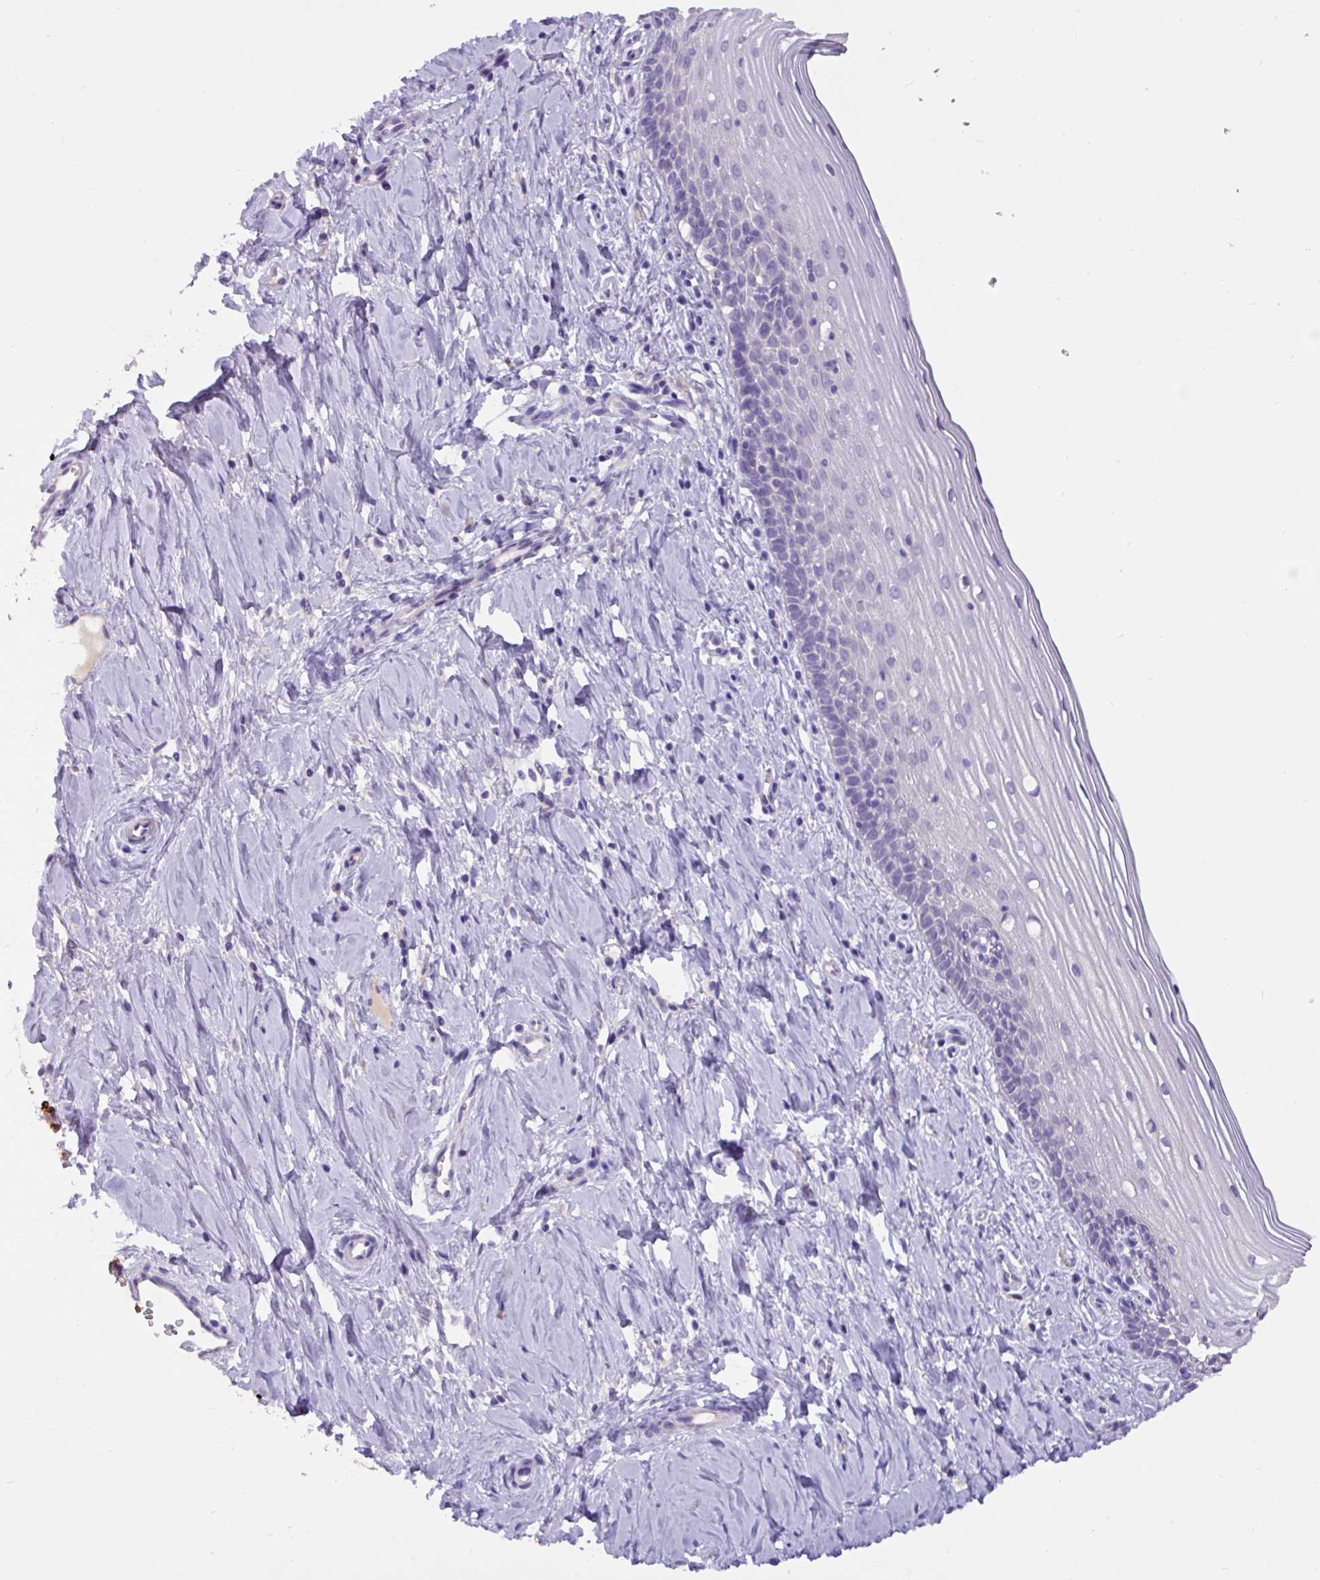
{"staining": {"intensity": "strong", "quantity": ">75%", "location": "cytoplasmic/membranous"}, "tissue": "cervix", "cell_type": "Glandular cells", "image_type": "normal", "snomed": [{"axis": "morphology", "description": "Normal tissue, NOS"}, {"axis": "topography", "description": "Cervix"}], "caption": "This micrograph reveals immunohistochemistry staining of unremarkable human cervix, with high strong cytoplasmic/membranous positivity in approximately >75% of glandular cells.", "gene": "EPCAM", "patient": {"sex": "female", "age": 44}}